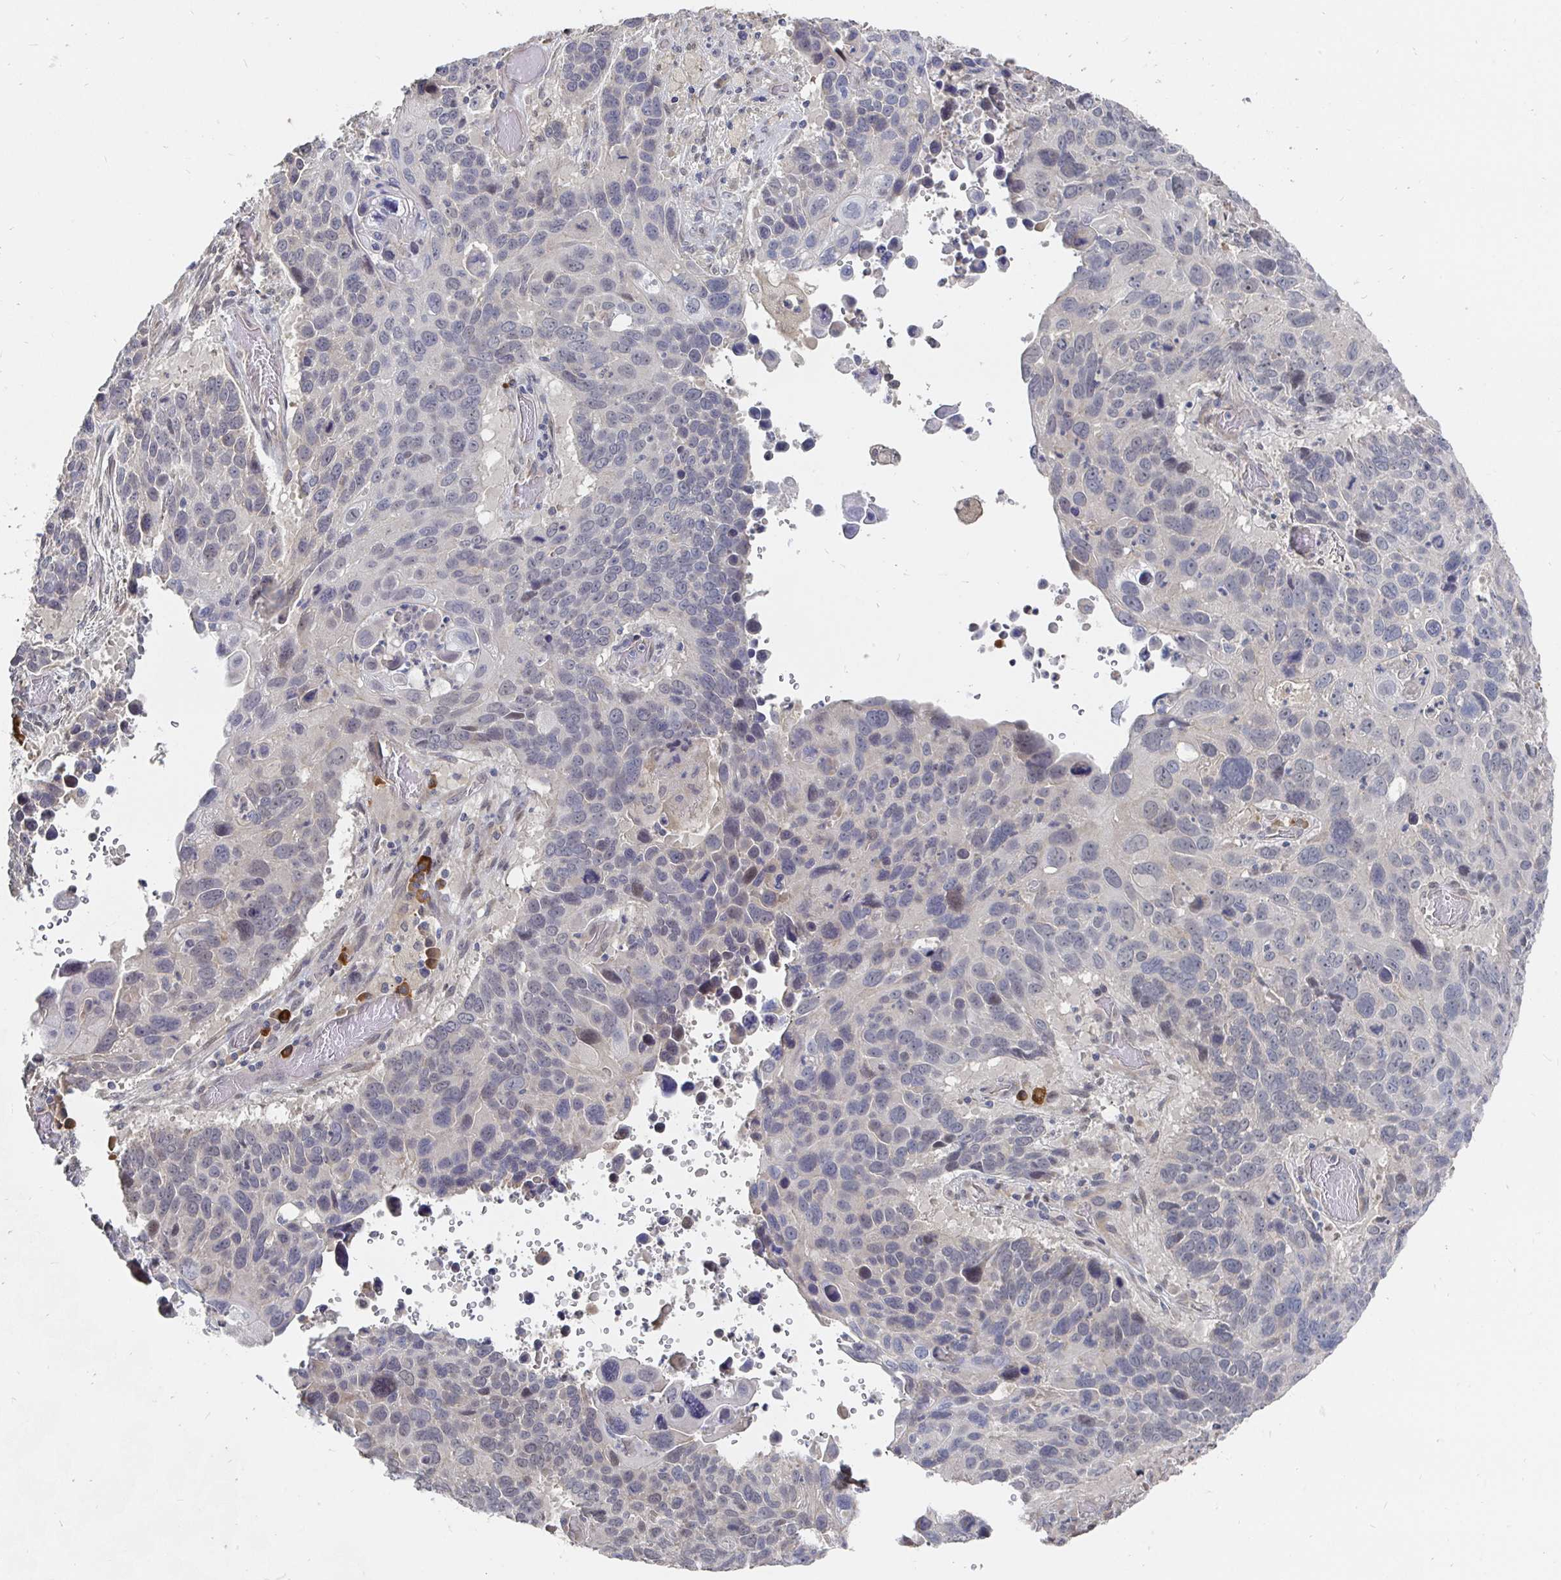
{"staining": {"intensity": "negative", "quantity": "none", "location": "none"}, "tissue": "lung cancer", "cell_type": "Tumor cells", "image_type": "cancer", "snomed": [{"axis": "morphology", "description": "Squamous cell carcinoma, NOS"}, {"axis": "topography", "description": "Lung"}], "caption": "A histopathology image of human lung cancer (squamous cell carcinoma) is negative for staining in tumor cells.", "gene": "MEIS1", "patient": {"sex": "male", "age": 68}}